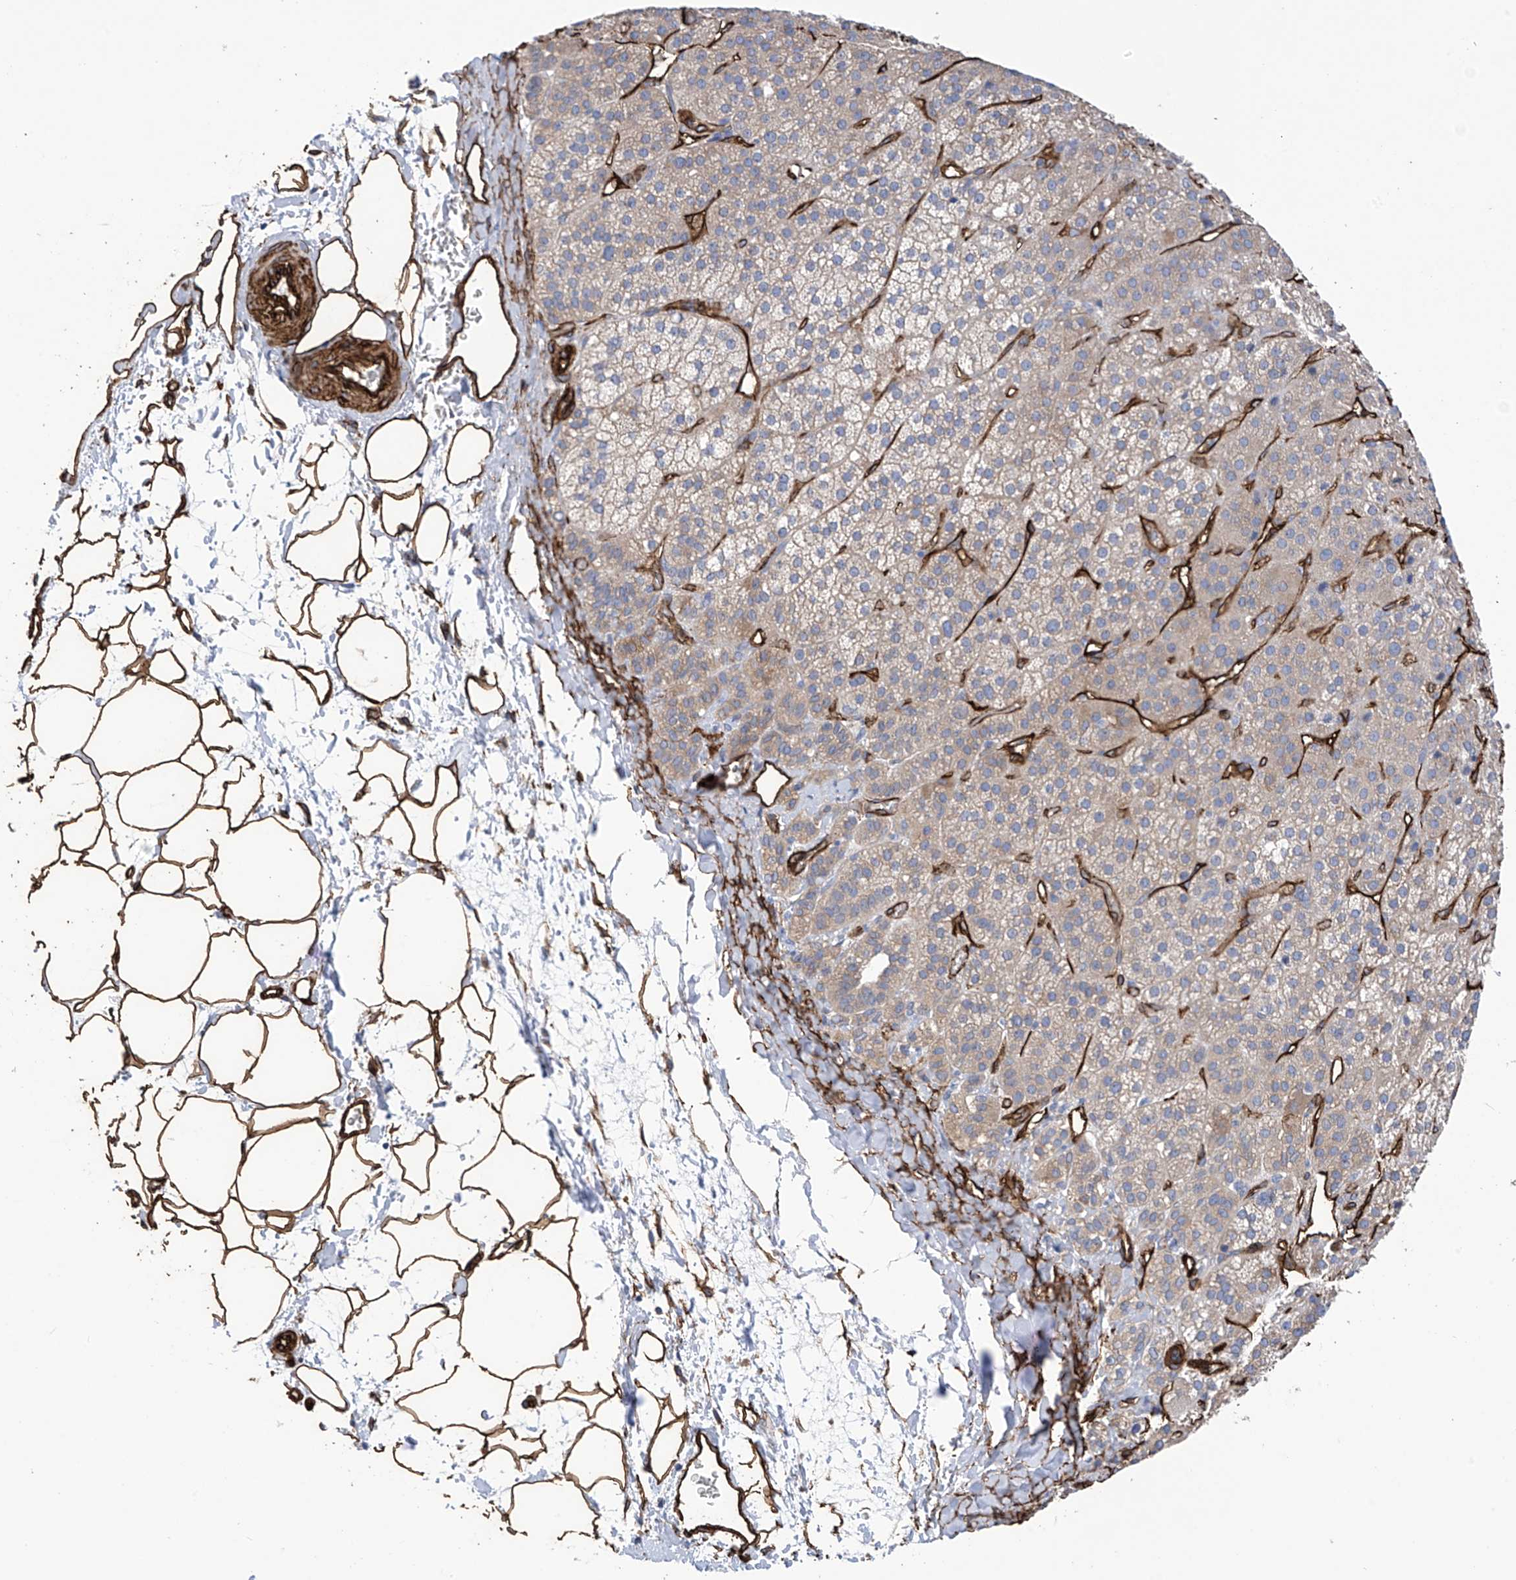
{"staining": {"intensity": "moderate", "quantity": "25%-75%", "location": "cytoplasmic/membranous"}, "tissue": "adrenal gland", "cell_type": "Glandular cells", "image_type": "normal", "snomed": [{"axis": "morphology", "description": "Normal tissue, NOS"}, {"axis": "topography", "description": "Adrenal gland"}], "caption": "Moderate cytoplasmic/membranous protein staining is identified in approximately 25%-75% of glandular cells in adrenal gland. The protein is stained brown, and the nuclei are stained in blue (DAB IHC with brightfield microscopy, high magnification).", "gene": "UBTD1", "patient": {"sex": "female", "age": 57}}